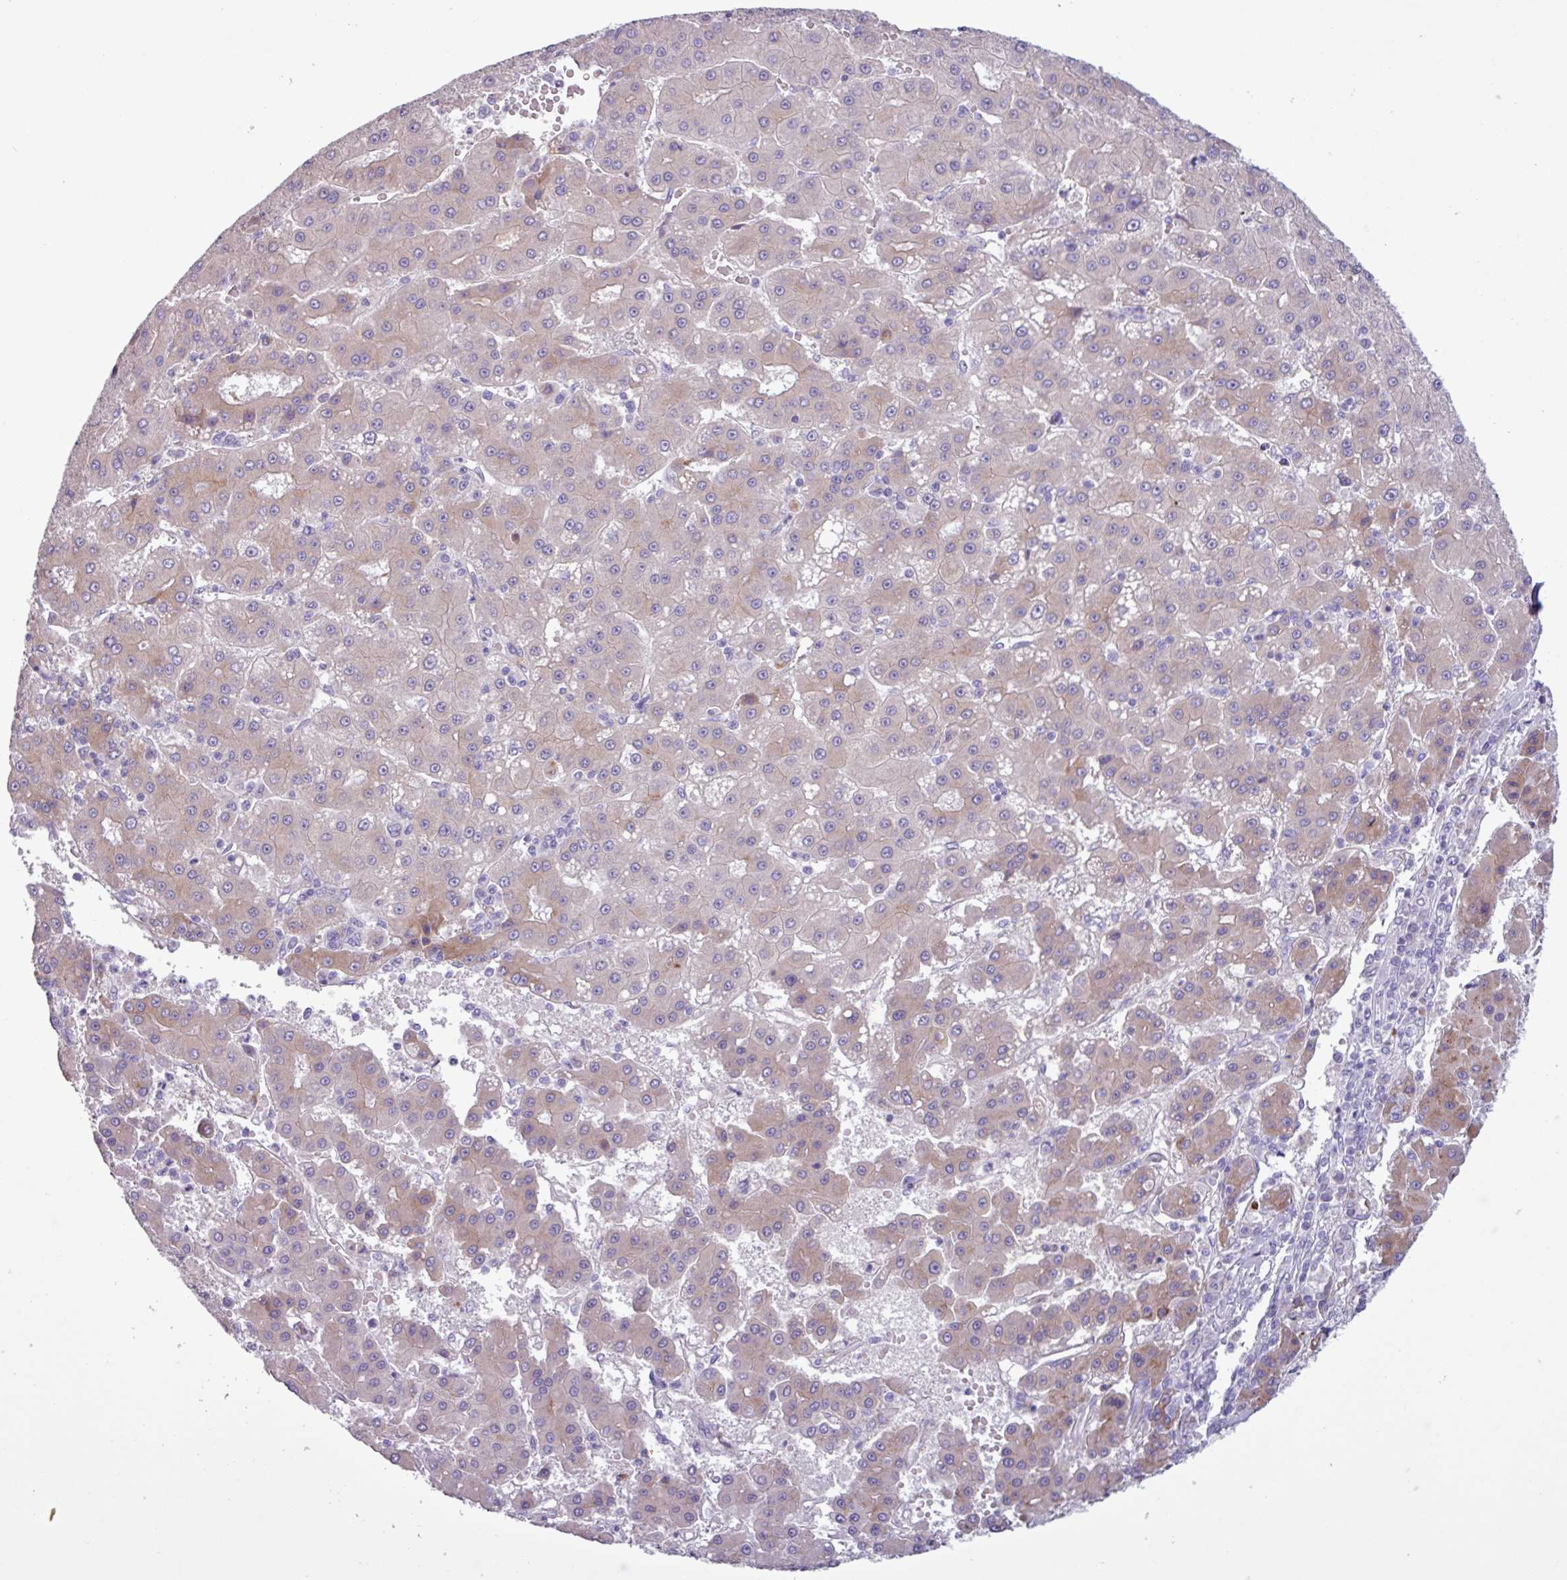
{"staining": {"intensity": "weak", "quantity": "<25%", "location": "cytoplasmic/membranous"}, "tissue": "liver cancer", "cell_type": "Tumor cells", "image_type": "cancer", "snomed": [{"axis": "morphology", "description": "Carcinoma, Hepatocellular, NOS"}, {"axis": "topography", "description": "Liver"}], "caption": "High power microscopy micrograph of an immunohistochemistry (IHC) micrograph of liver cancer (hepatocellular carcinoma), revealing no significant positivity in tumor cells.", "gene": "C4B", "patient": {"sex": "male", "age": 76}}